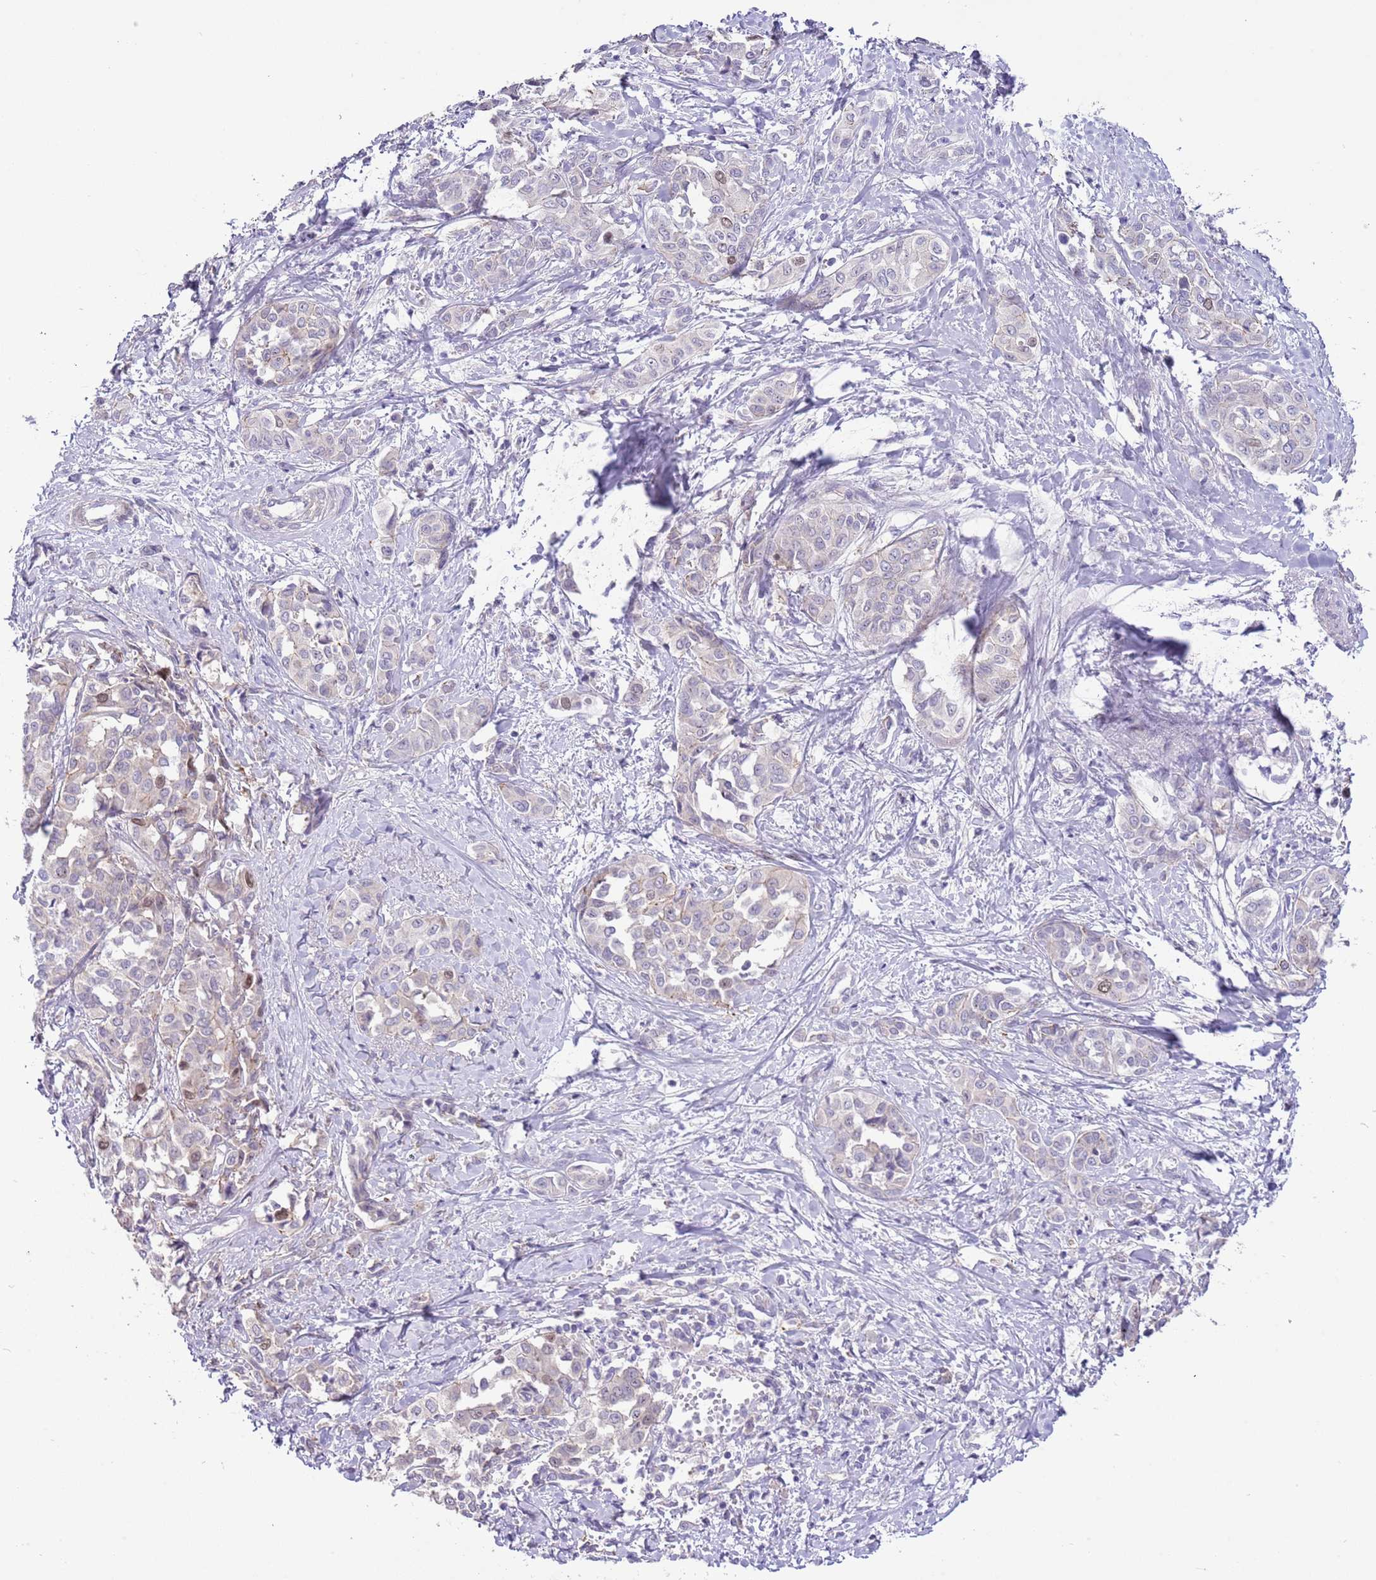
{"staining": {"intensity": "negative", "quantity": "none", "location": "none"}, "tissue": "liver cancer", "cell_type": "Tumor cells", "image_type": "cancer", "snomed": [{"axis": "morphology", "description": "Cholangiocarcinoma"}, {"axis": "topography", "description": "Liver"}], "caption": "Micrograph shows no protein expression in tumor cells of liver cancer (cholangiocarcinoma) tissue. (DAB immunohistochemistry, high magnification).", "gene": "FBRSL1", "patient": {"sex": "female", "age": 77}}